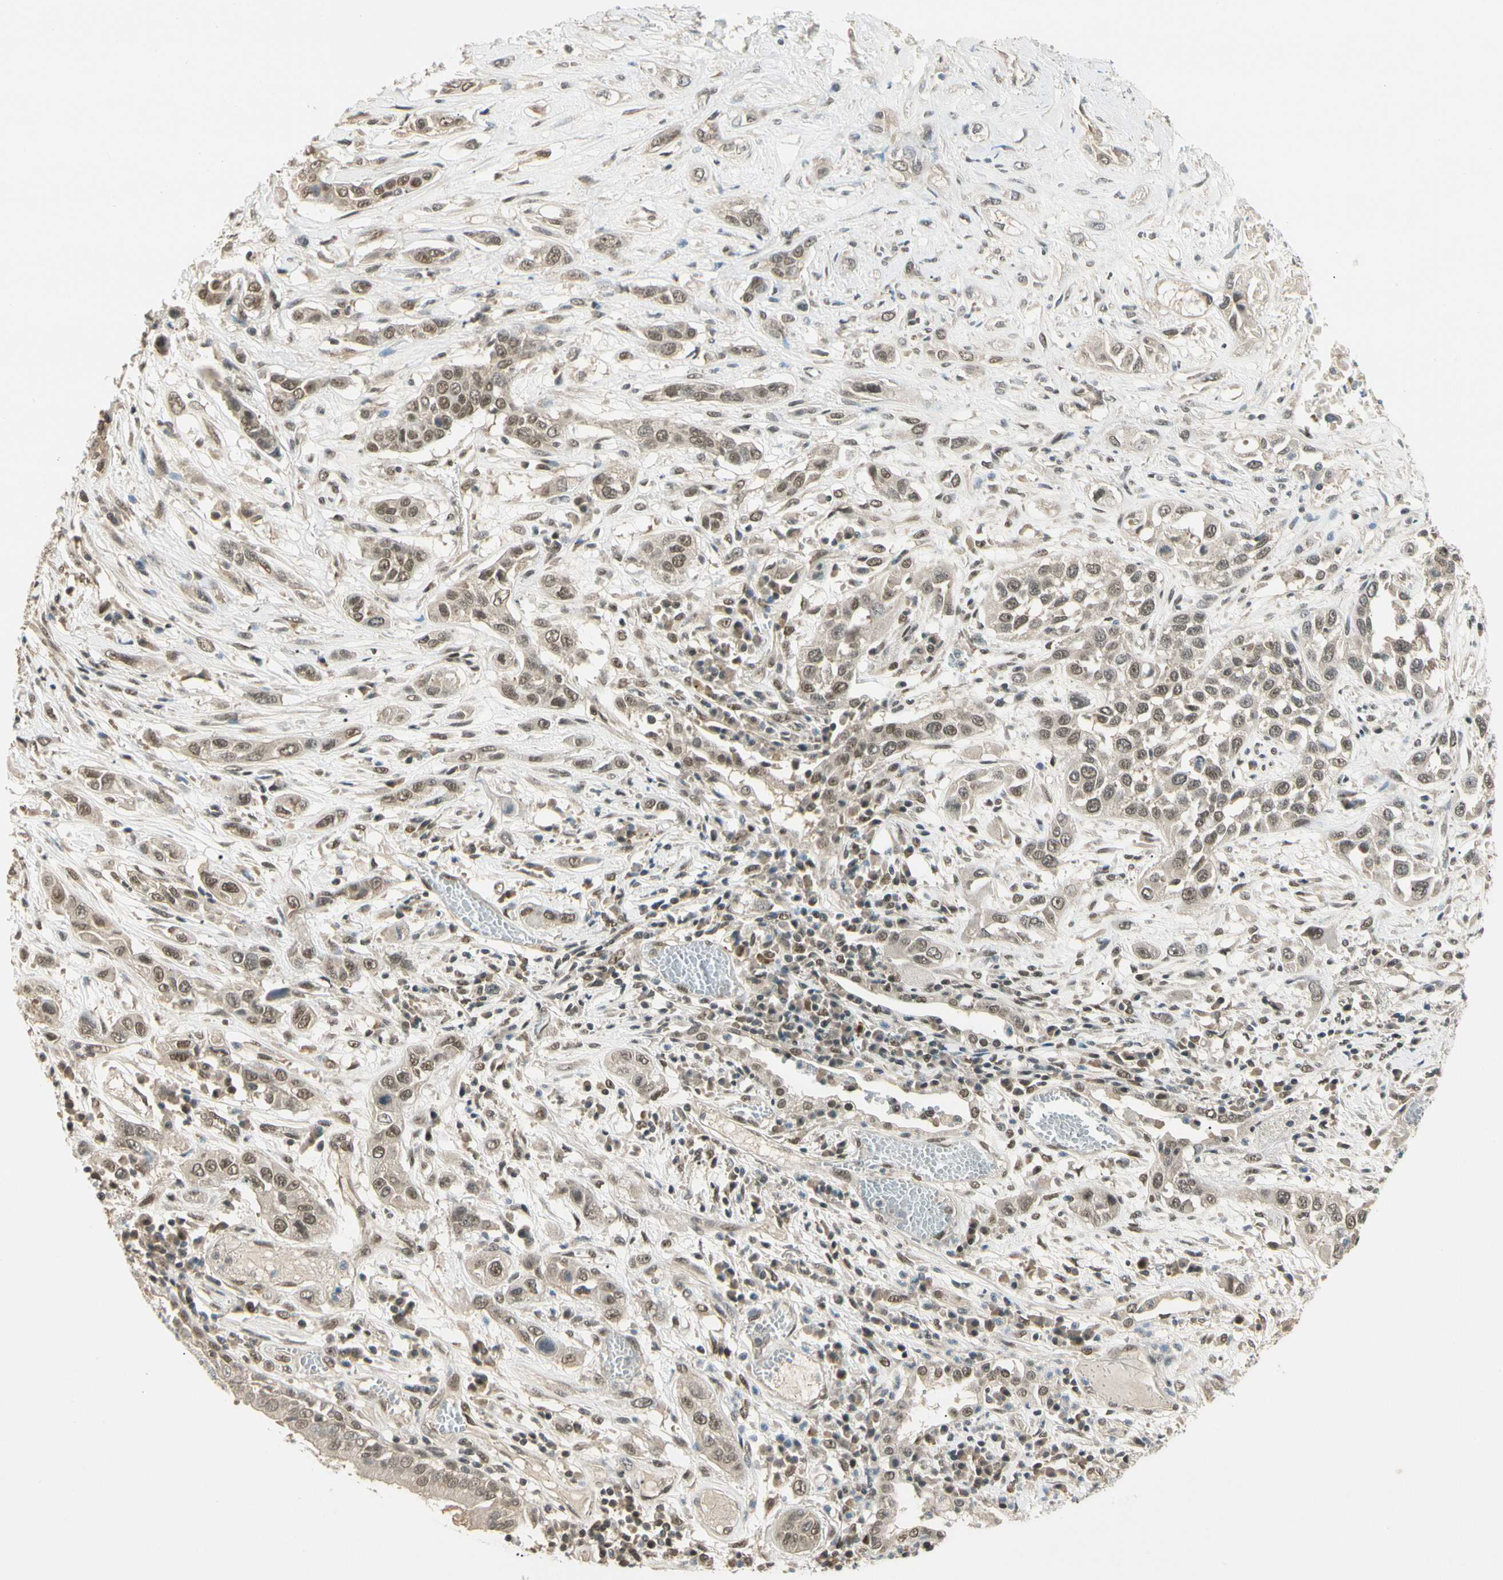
{"staining": {"intensity": "weak", "quantity": ">75%", "location": "cytoplasmic/membranous,nuclear"}, "tissue": "lung cancer", "cell_type": "Tumor cells", "image_type": "cancer", "snomed": [{"axis": "morphology", "description": "Squamous cell carcinoma, NOS"}, {"axis": "topography", "description": "Lung"}], "caption": "A brown stain highlights weak cytoplasmic/membranous and nuclear expression of a protein in squamous cell carcinoma (lung) tumor cells.", "gene": "ZSCAN12", "patient": {"sex": "male", "age": 71}}